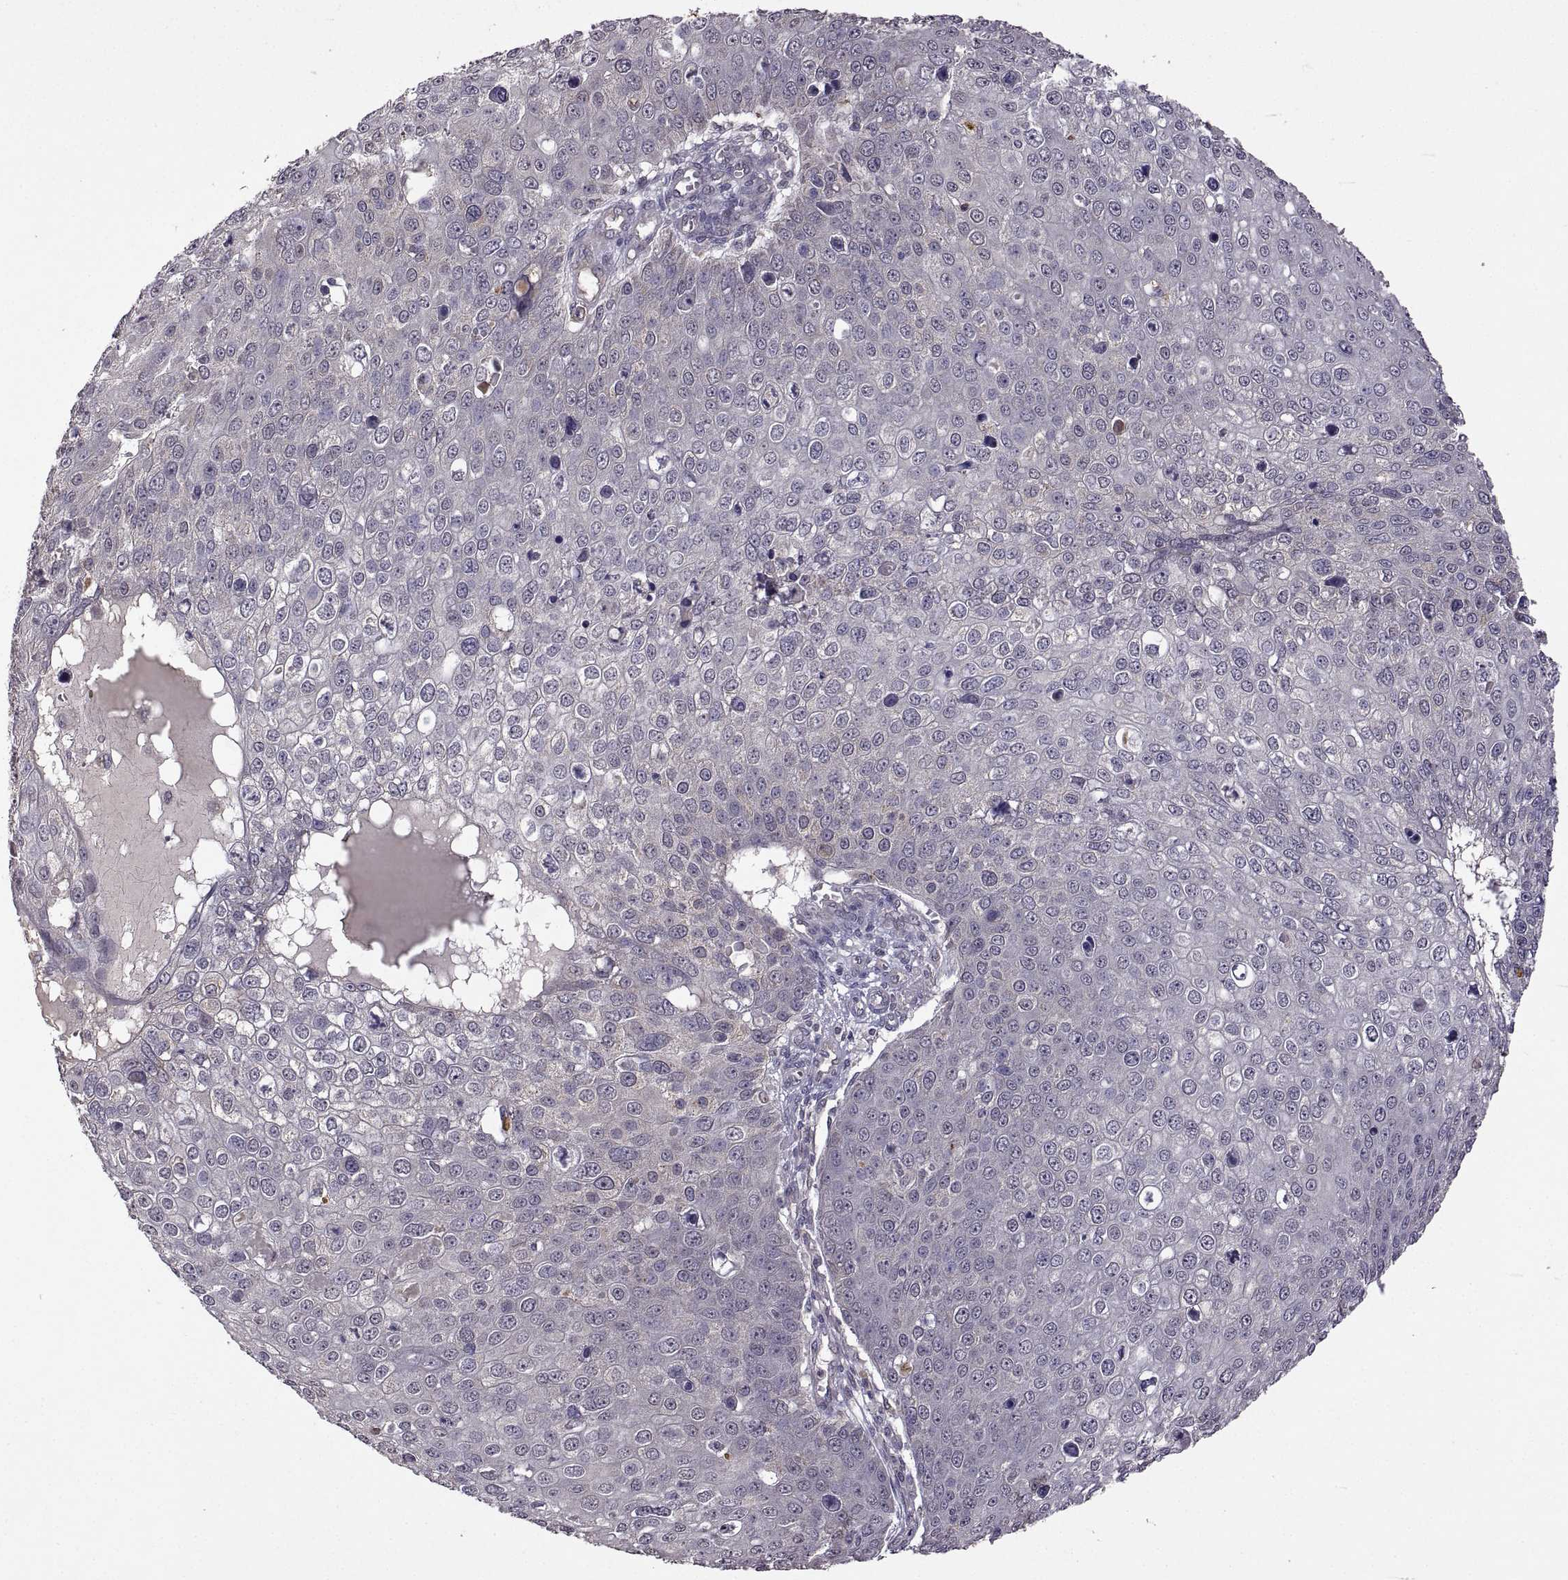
{"staining": {"intensity": "negative", "quantity": "none", "location": "none"}, "tissue": "skin cancer", "cell_type": "Tumor cells", "image_type": "cancer", "snomed": [{"axis": "morphology", "description": "Squamous cell carcinoma, NOS"}, {"axis": "topography", "description": "Skin"}], "caption": "Tumor cells are negative for brown protein staining in squamous cell carcinoma (skin).", "gene": "LAMA1", "patient": {"sex": "male", "age": 71}}